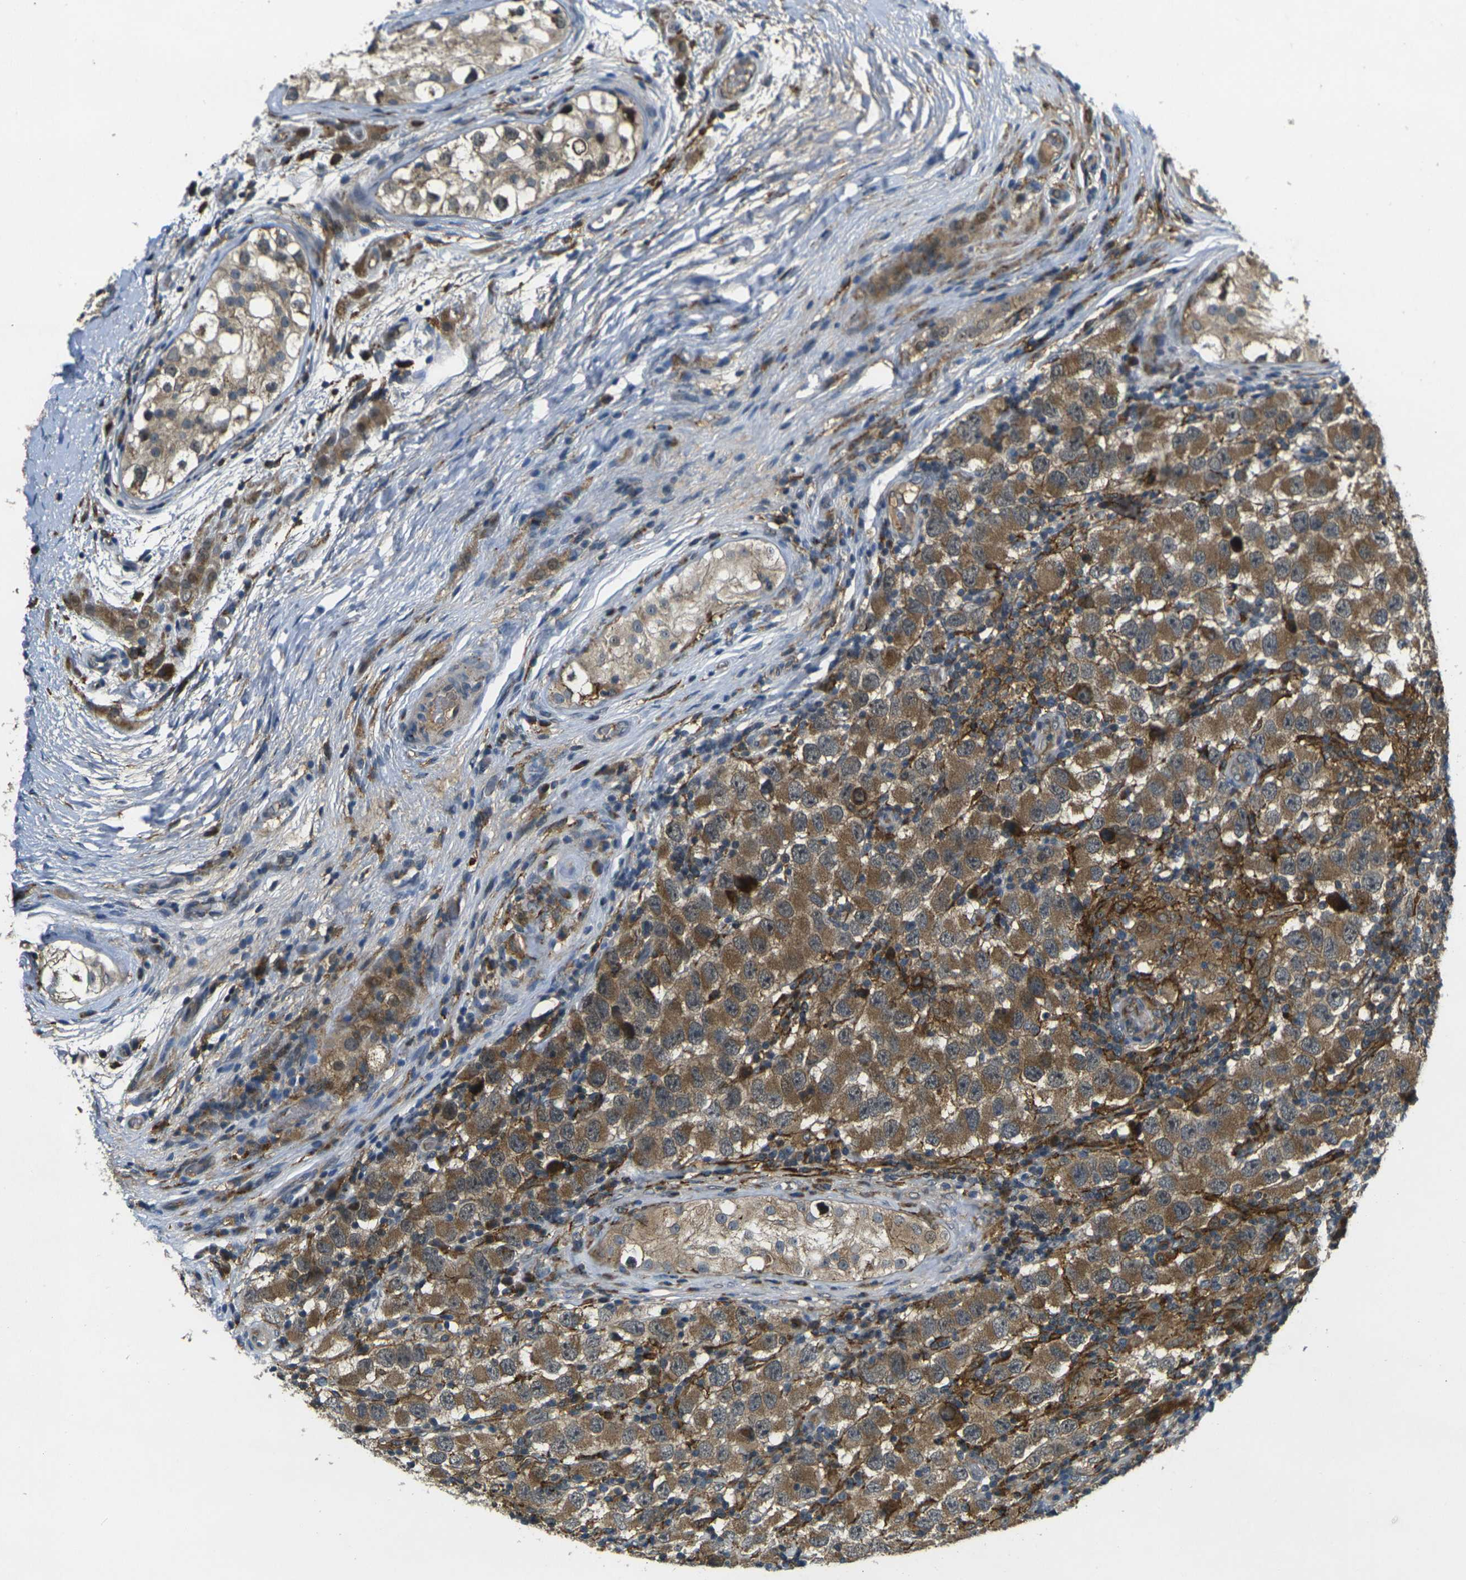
{"staining": {"intensity": "moderate", "quantity": ">75%", "location": "cytoplasmic/membranous"}, "tissue": "testis cancer", "cell_type": "Tumor cells", "image_type": "cancer", "snomed": [{"axis": "morphology", "description": "Carcinoma, Embryonal, NOS"}, {"axis": "topography", "description": "Testis"}], "caption": "Immunohistochemical staining of human testis cancer (embryonal carcinoma) exhibits moderate cytoplasmic/membranous protein staining in about >75% of tumor cells.", "gene": "PIGL", "patient": {"sex": "male", "age": 21}}